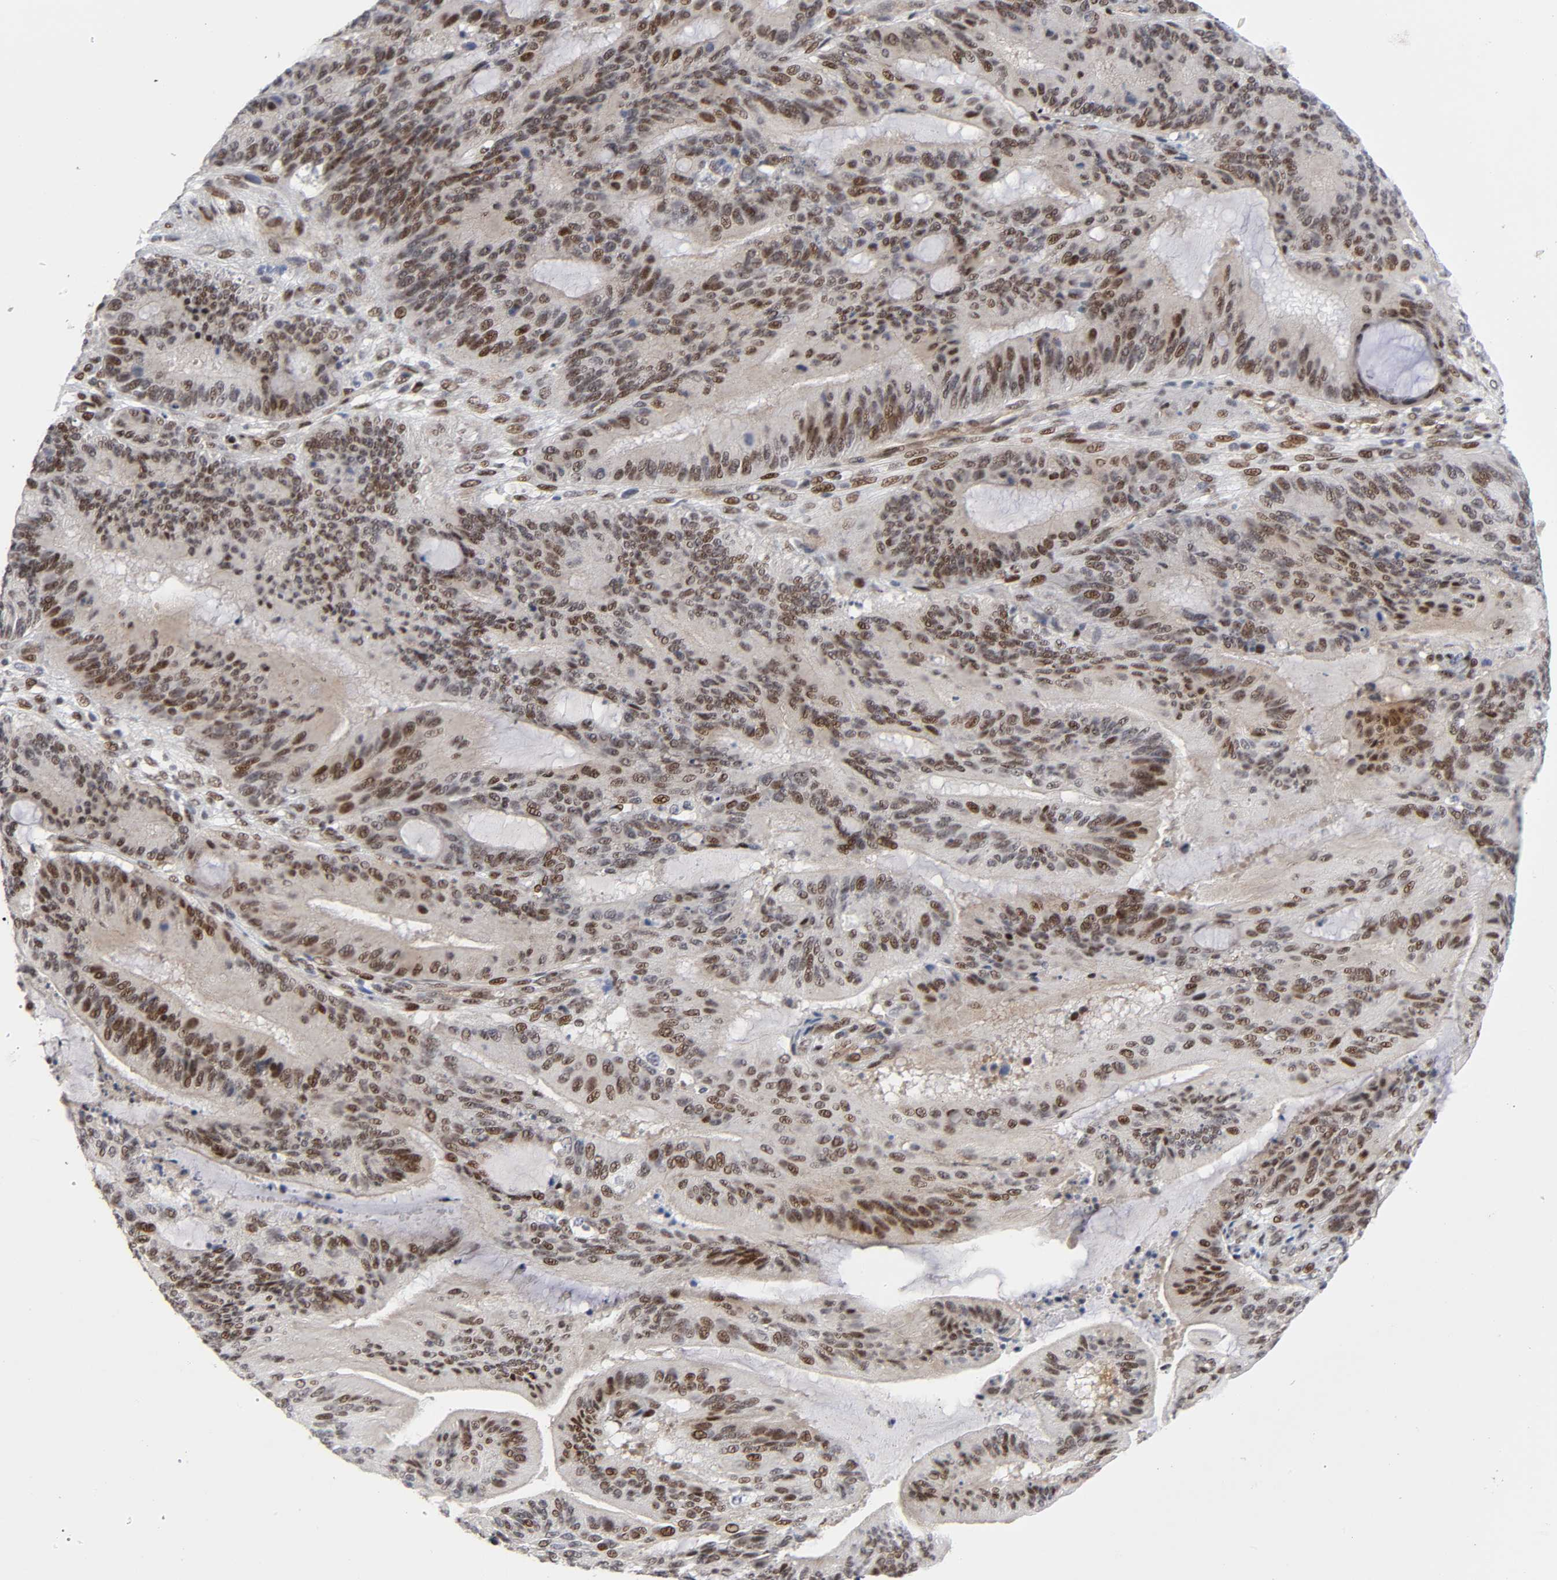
{"staining": {"intensity": "moderate", "quantity": ">75%", "location": "nuclear"}, "tissue": "liver cancer", "cell_type": "Tumor cells", "image_type": "cancer", "snomed": [{"axis": "morphology", "description": "Cholangiocarcinoma"}, {"axis": "topography", "description": "Liver"}], "caption": "About >75% of tumor cells in liver cancer (cholangiocarcinoma) display moderate nuclear protein positivity as visualized by brown immunohistochemical staining.", "gene": "STK38", "patient": {"sex": "female", "age": 73}}